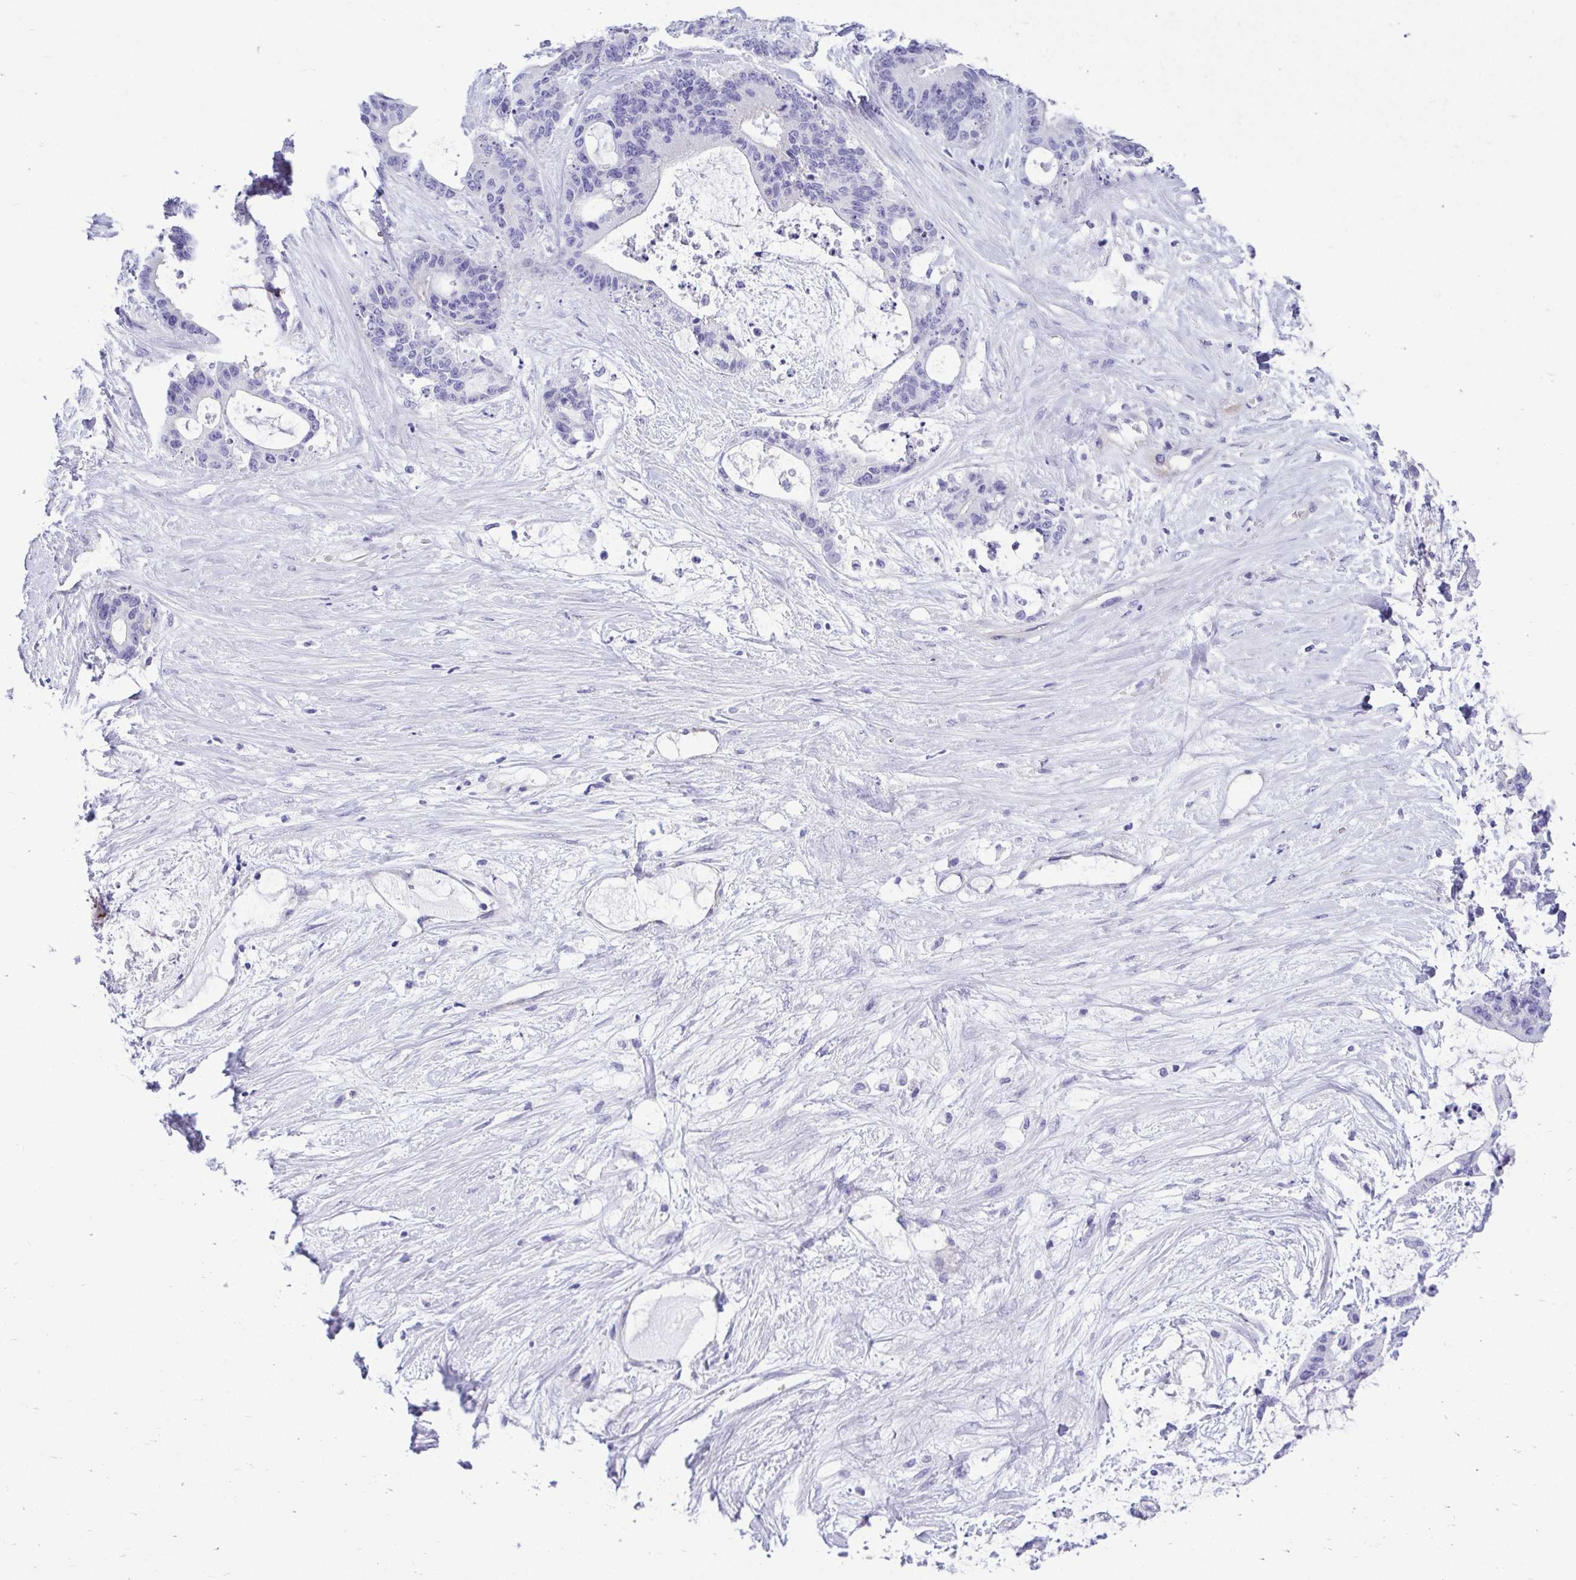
{"staining": {"intensity": "negative", "quantity": "none", "location": "none"}, "tissue": "liver cancer", "cell_type": "Tumor cells", "image_type": "cancer", "snomed": [{"axis": "morphology", "description": "Normal tissue, NOS"}, {"axis": "morphology", "description": "Cholangiocarcinoma"}, {"axis": "topography", "description": "Liver"}, {"axis": "topography", "description": "Peripheral nerve tissue"}], "caption": "DAB (3,3'-diaminobenzidine) immunohistochemical staining of human liver cancer exhibits no significant expression in tumor cells. The staining is performed using DAB (3,3'-diaminobenzidine) brown chromogen with nuclei counter-stained in using hematoxylin.", "gene": "ABCG2", "patient": {"sex": "female", "age": 73}}